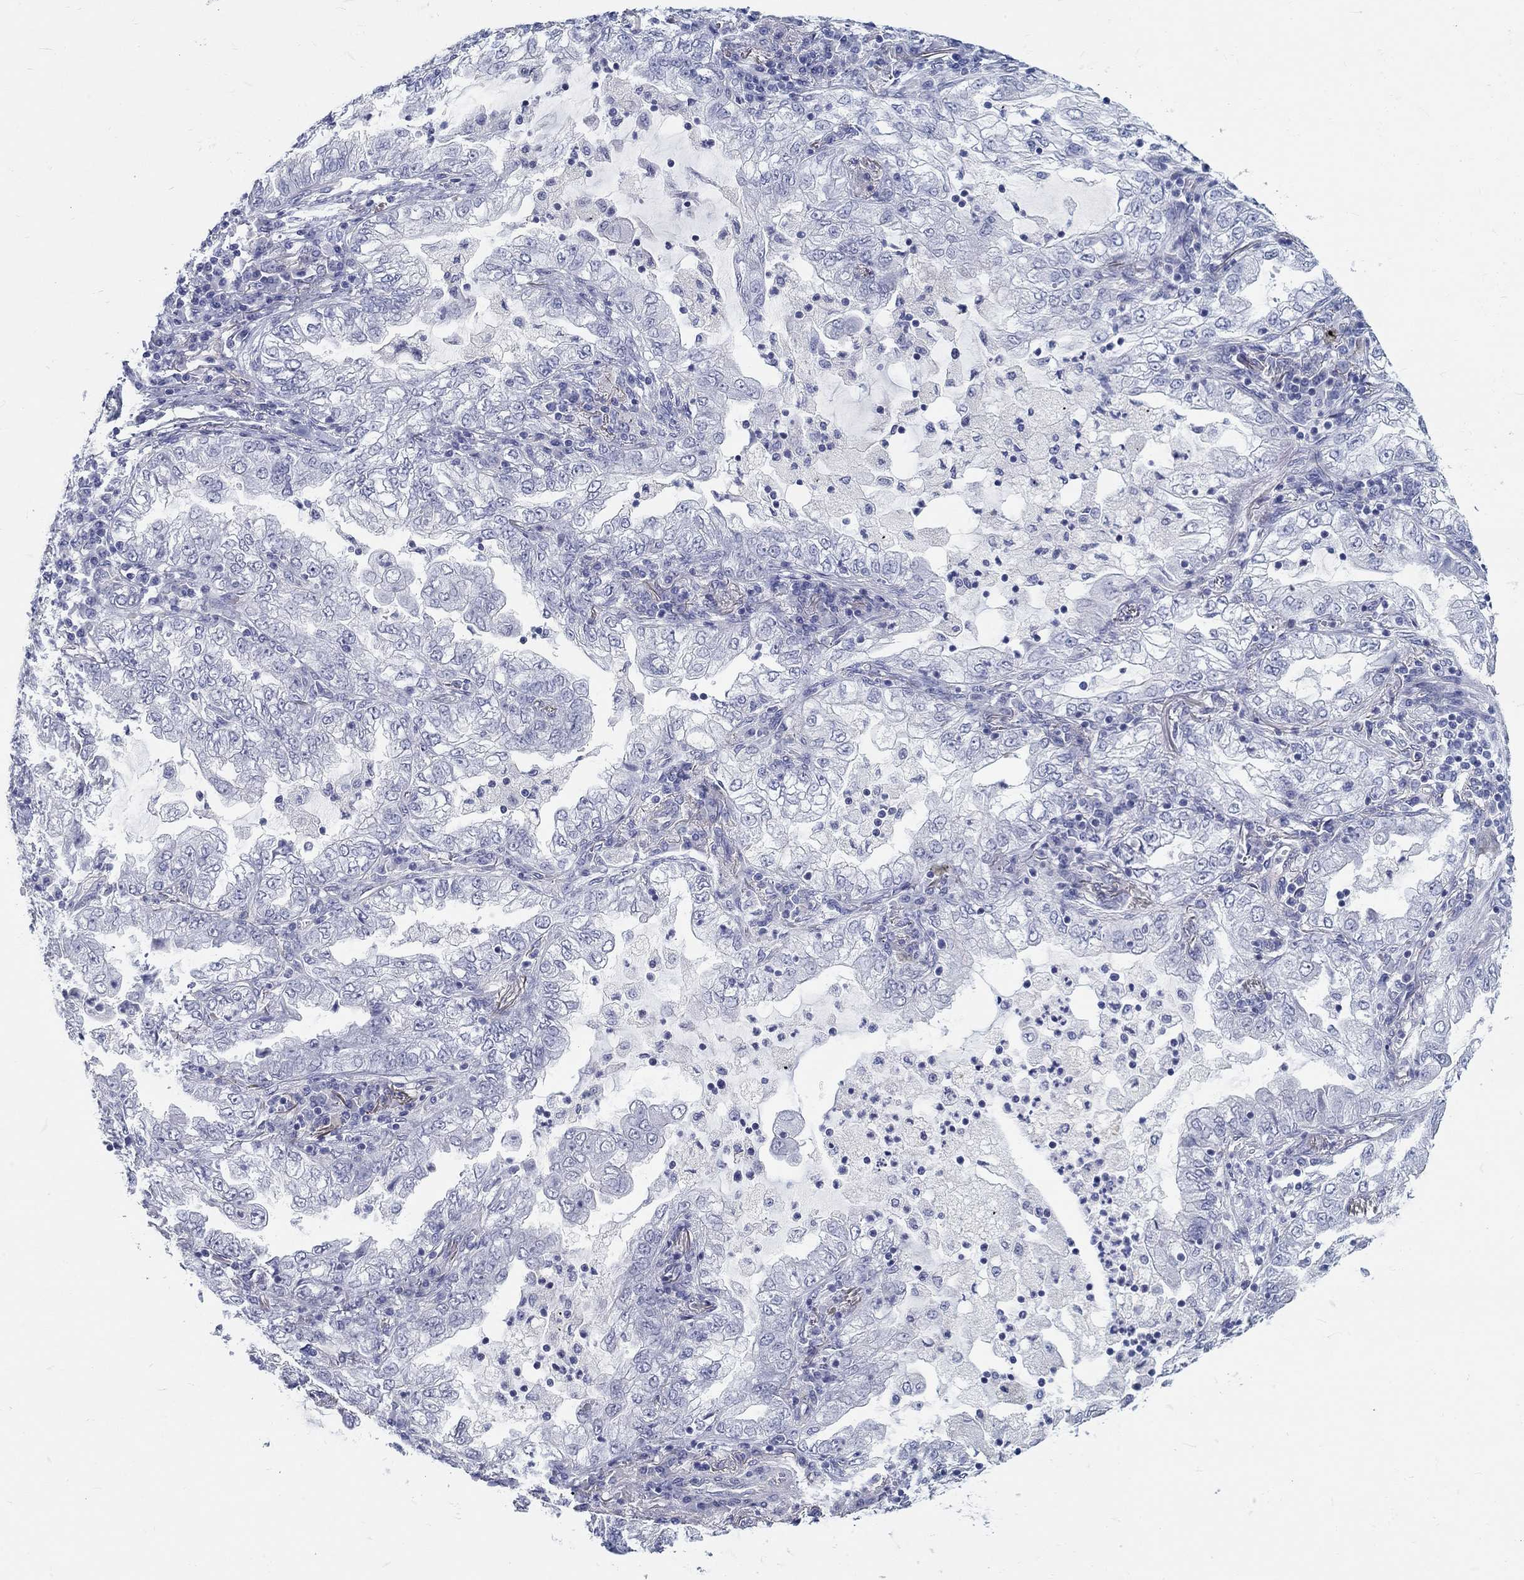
{"staining": {"intensity": "negative", "quantity": "none", "location": "none"}, "tissue": "lung cancer", "cell_type": "Tumor cells", "image_type": "cancer", "snomed": [{"axis": "morphology", "description": "Adenocarcinoma, NOS"}, {"axis": "topography", "description": "Lung"}], "caption": "Lung cancer (adenocarcinoma) was stained to show a protein in brown. There is no significant staining in tumor cells. Nuclei are stained in blue.", "gene": "CRYGD", "patient": {"sex": "female", "age": 73}}